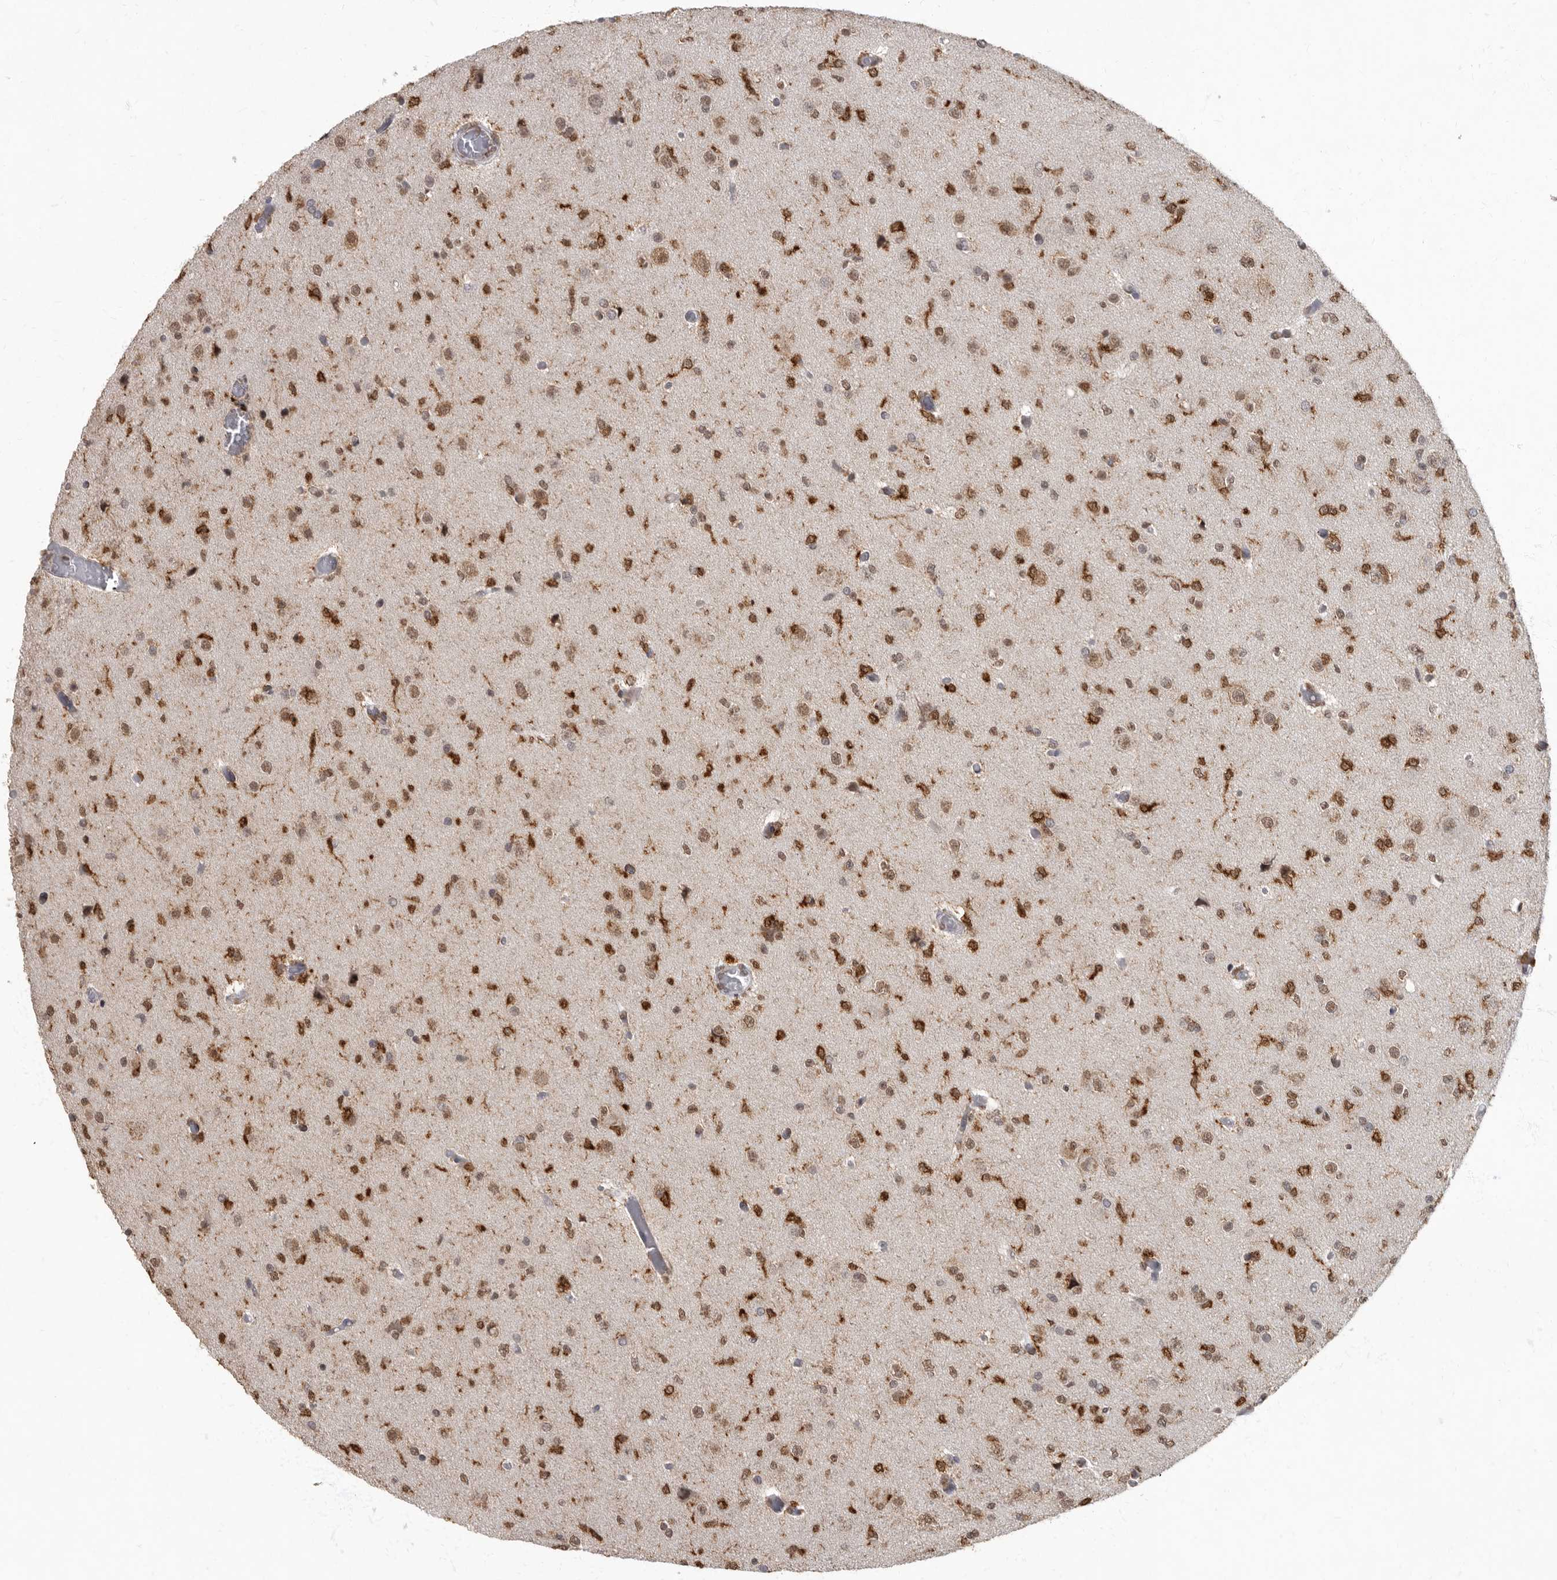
{"staining": {"intensity": "moderate", "quantity": ">75%", "location": "cytoplasmic/membranous,nuclear"}, "tissue": "glioma", "cell_type": "Tumor cells", "image_type": "cancer", "snomed": [{"axis": "morphology", "description": "Glioma, malignant, Low grade"}, {"axis": "topography", "description": "Brain"}], "caption": "Glioma was stained to show a protein in brown. There is medium levels of moderate cytoplasmic/membranous and nuclear positivity in approximately >75% of tumor cells.", "gene": "NBL1", "patient": {"sex": "female", "age": 22}}